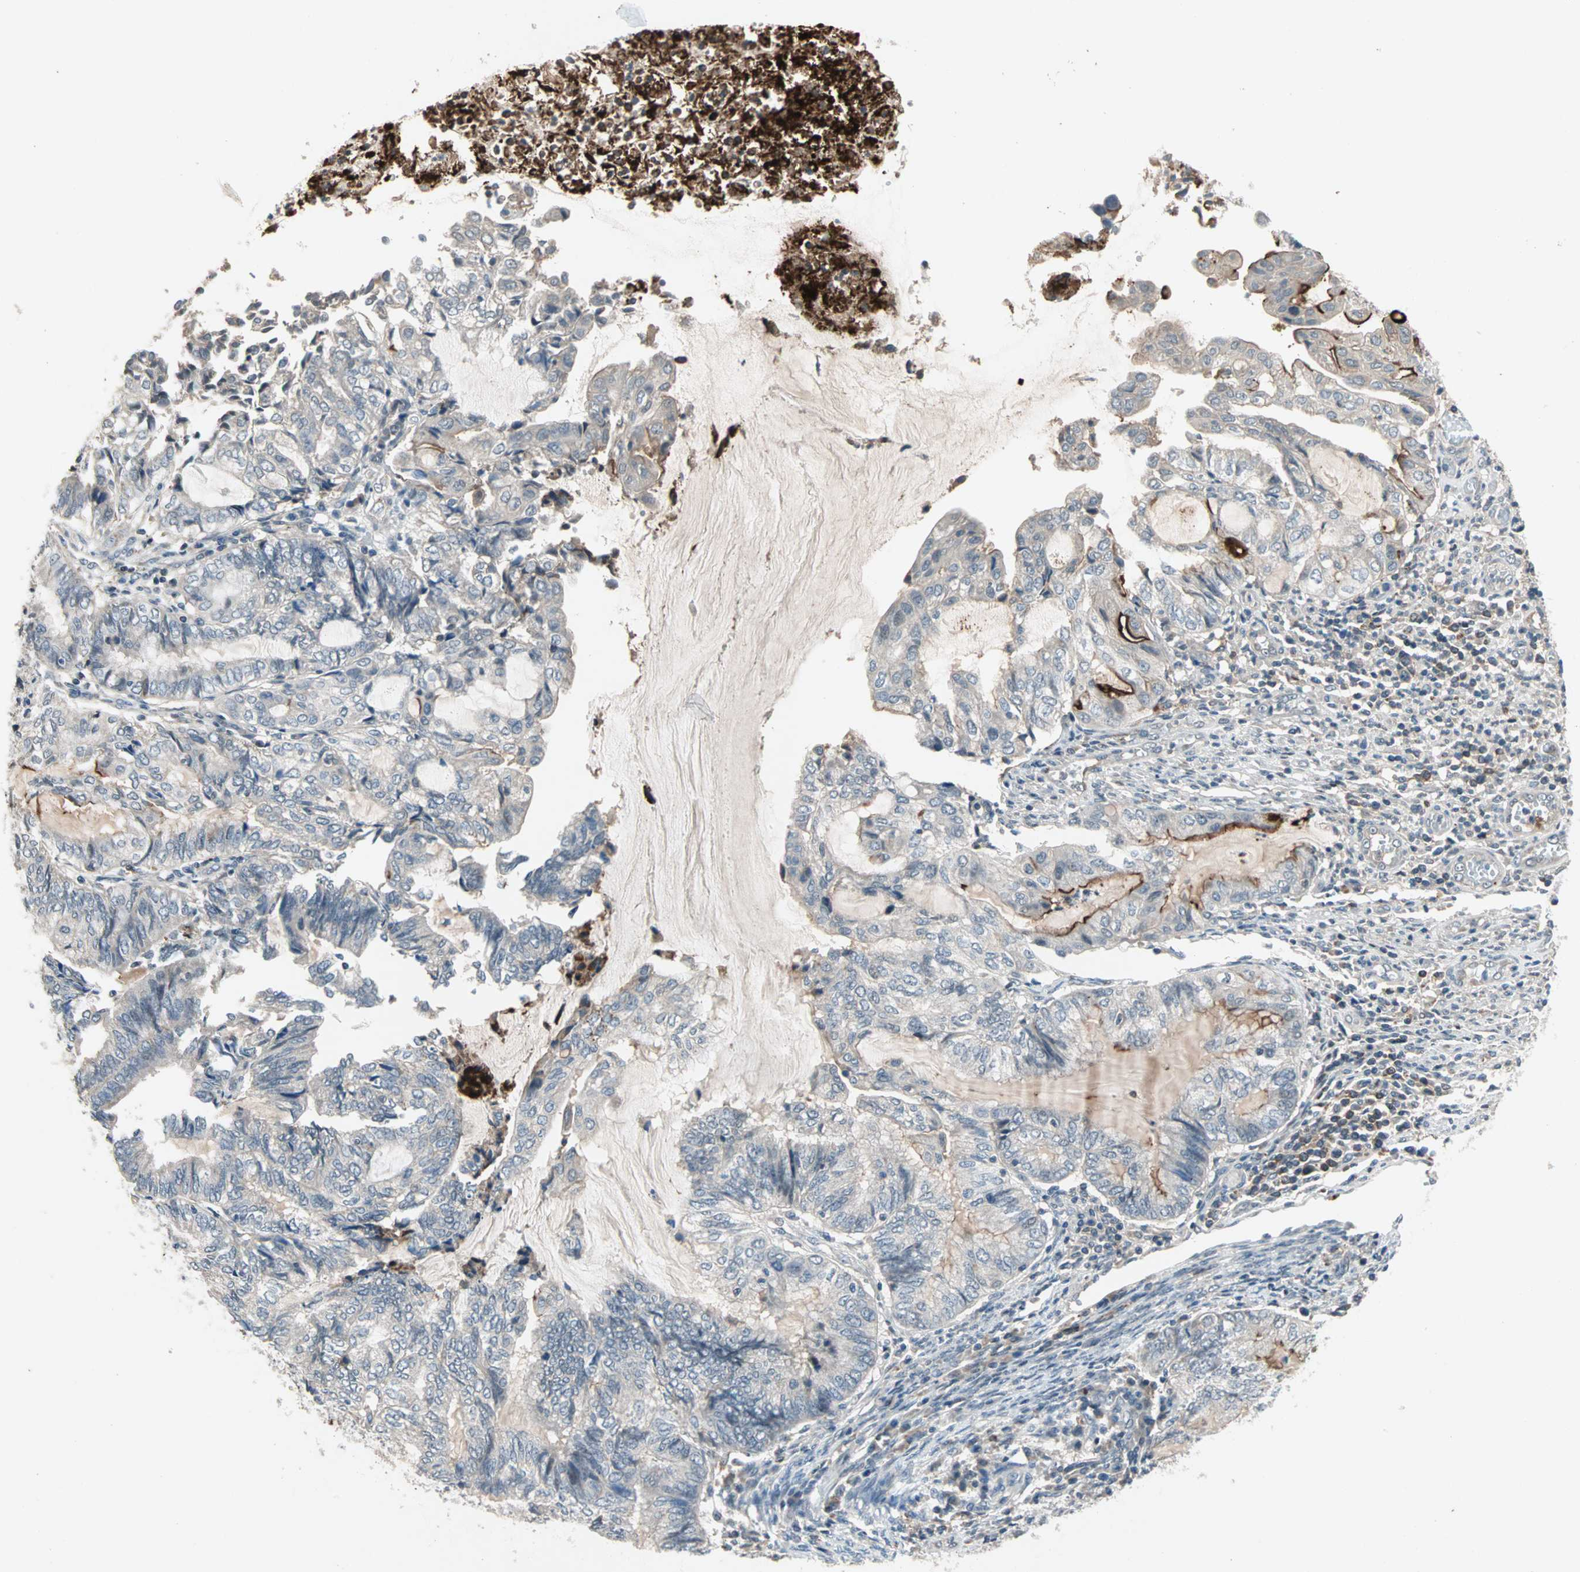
{"staining": {"intensity": "moderate", "quantity": "<25%", "location": "cytoplasmic/membranous"}, "tissue": "endometrial cancer", "cell_type": "Tumor cells", "image_type": "cancer", "snomed": [{"axis": "morphology", "description": "Adenocarcinoma, NOS"}, {"axis": "topography", "description": "Uterus"}, {"axis": "topography", "description": "Endometrium"}], "caption": "A micrograph of endometrial cancer stained for a protein displays moderate cytoplasmic/membranous brown staining in tumor cells. (brown staining indicates protein expression, while blue staining denotes nuclei).", "gene": "PROS1", "patient": {"sex": "female", "age": 70}}